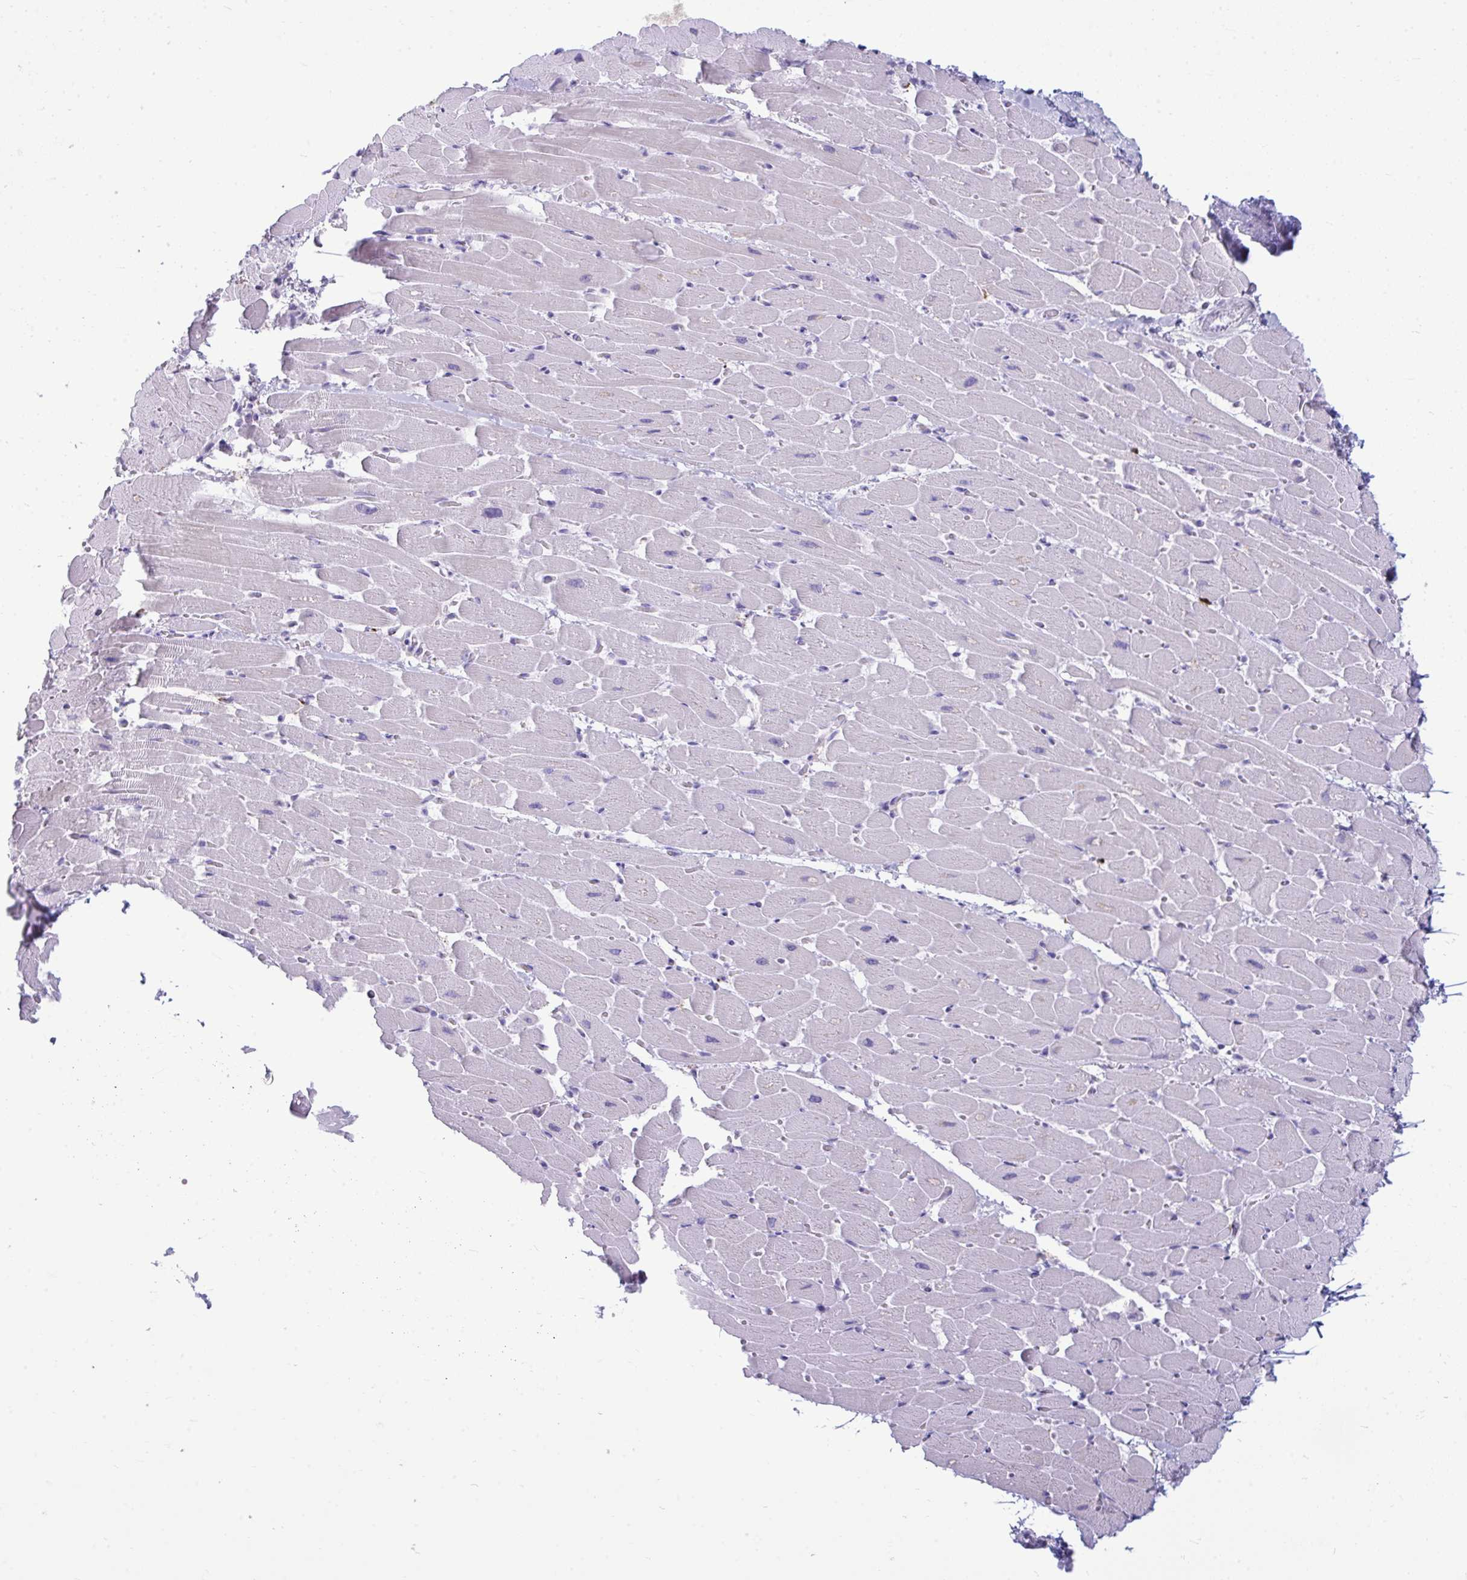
{"staining": {"intensity": "negative", "quantity": "none", "location": "none"}, "tissue": "heart muscle", "cell_type": "Cardiomyocytes", "image_type": "normal", "snomed": [{"axis": "morphology", "description": "Normal tissue, NOS"}, {"axis": "topography", "description": "Heart"}], "caption": "DAB (3,3'-diaminobenzidine) immunohistochemical staining of benign heart muscle displays no significant expression in cardiomyocytes.", "gene": "ANKRD60", "patient": {"sex": "male", "age": 37}}